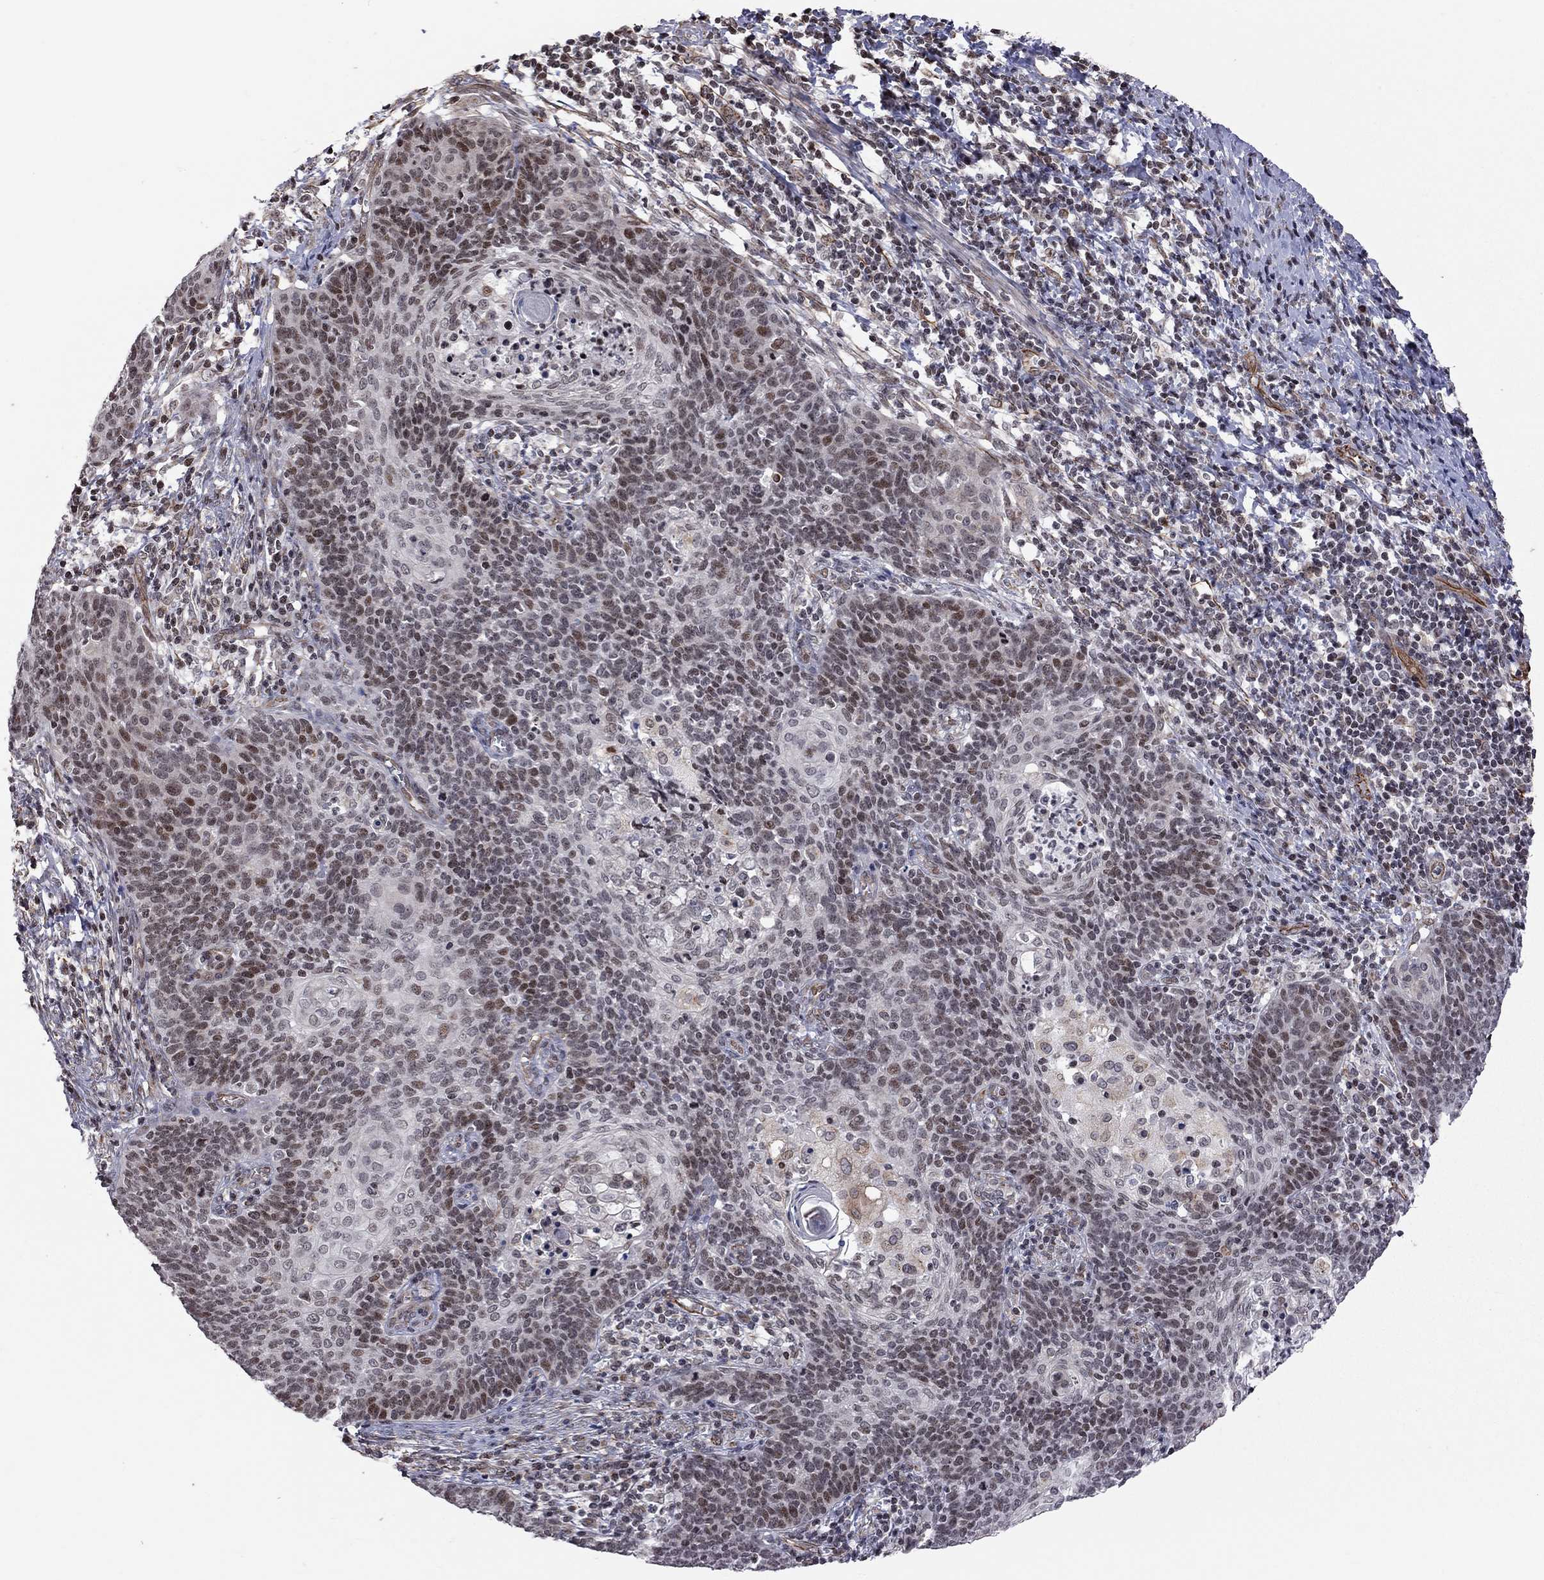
{"staining": {"intensity": "moderate", "quantity": "<25%", "location": "cytoplasmic/membranous,nuclear"}, "tissue": "cervical cancer", "cell_type": "Tumor cells", "image_type": "cancer", "snomed": [{"axis": "morphology", "description": "Squamous cell carcinoma, NOS"}, {"axis": "topography", "description": "Cervix"}], "caption": "Tumor cells exhibit low levels of moderate cytoplasmic/membranous and nuclear expression in approximately <25% of cells in human cervical cancer (squamous cell carcinoma). (Stains: DAB in brown, nuclei in blue, Microscopy: brightfield microscopy at high magnification).", "gene": "MTNR1B", "patient": {"sex": "female", "age": 39}}